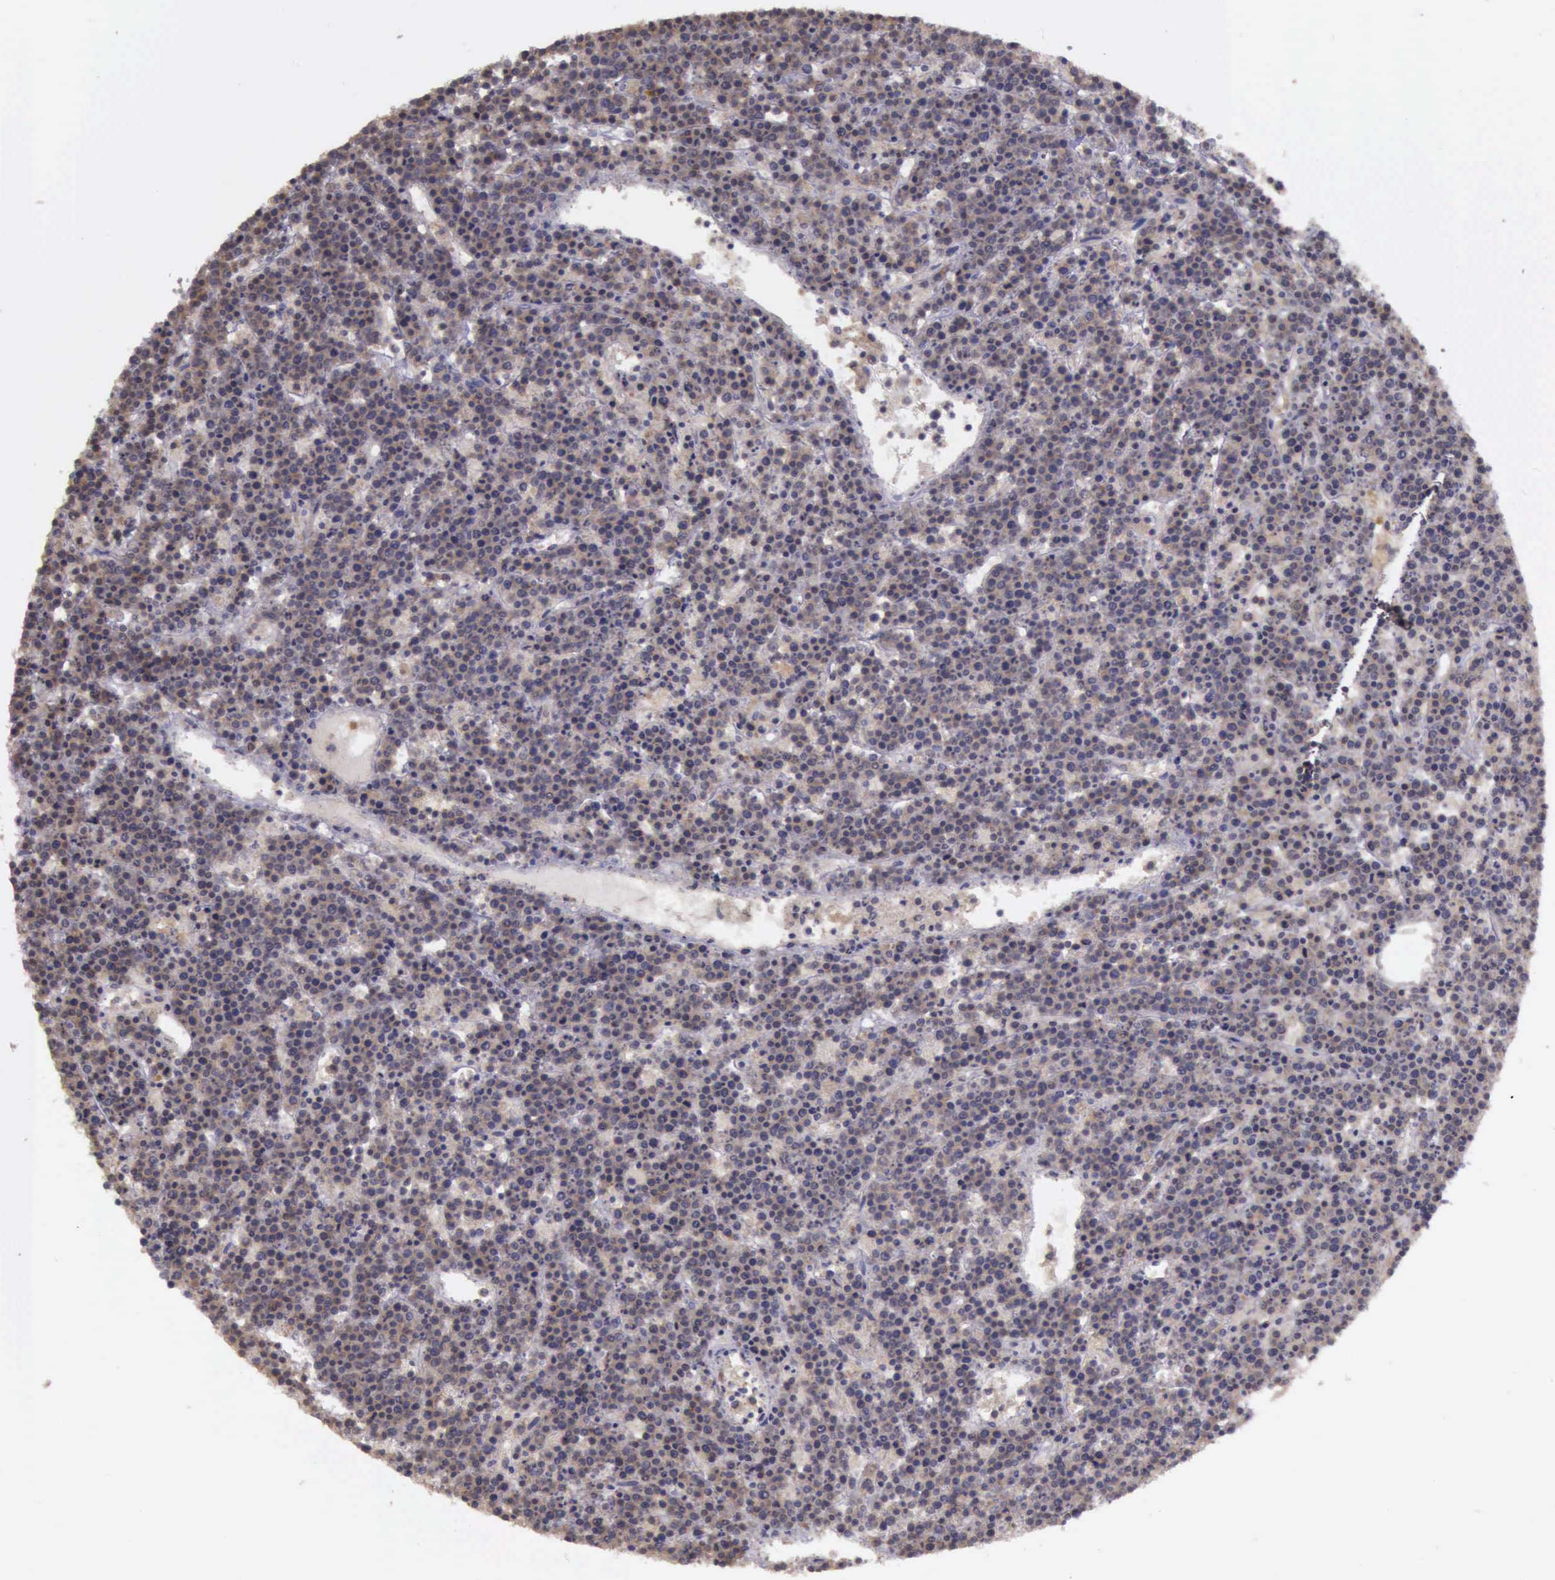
{"staining": {"intensity": "weak", "quantity": "25%-75%", "location": "cytoplasmic/membranous"}, "tissue": "lymphoma", "cell_type": "Tumor cells", "image_type": "cancer", "snomed": [{"axis": "morphology", "description": "Malignant lymphoma, non-Hodgkin's type, High grade"}, {"axis": "topography", "description": "Ovary"}], "caption": "Human high-grade malignant lymphoma, non-Hodgkin's type stained for a protein (brown) exhibits weak cytoplasmic/membranous positive expression in approximately 25%-75% of tumor cells.", "gene": "EIF5", "patient": {"sex": "female", "age": 56}}